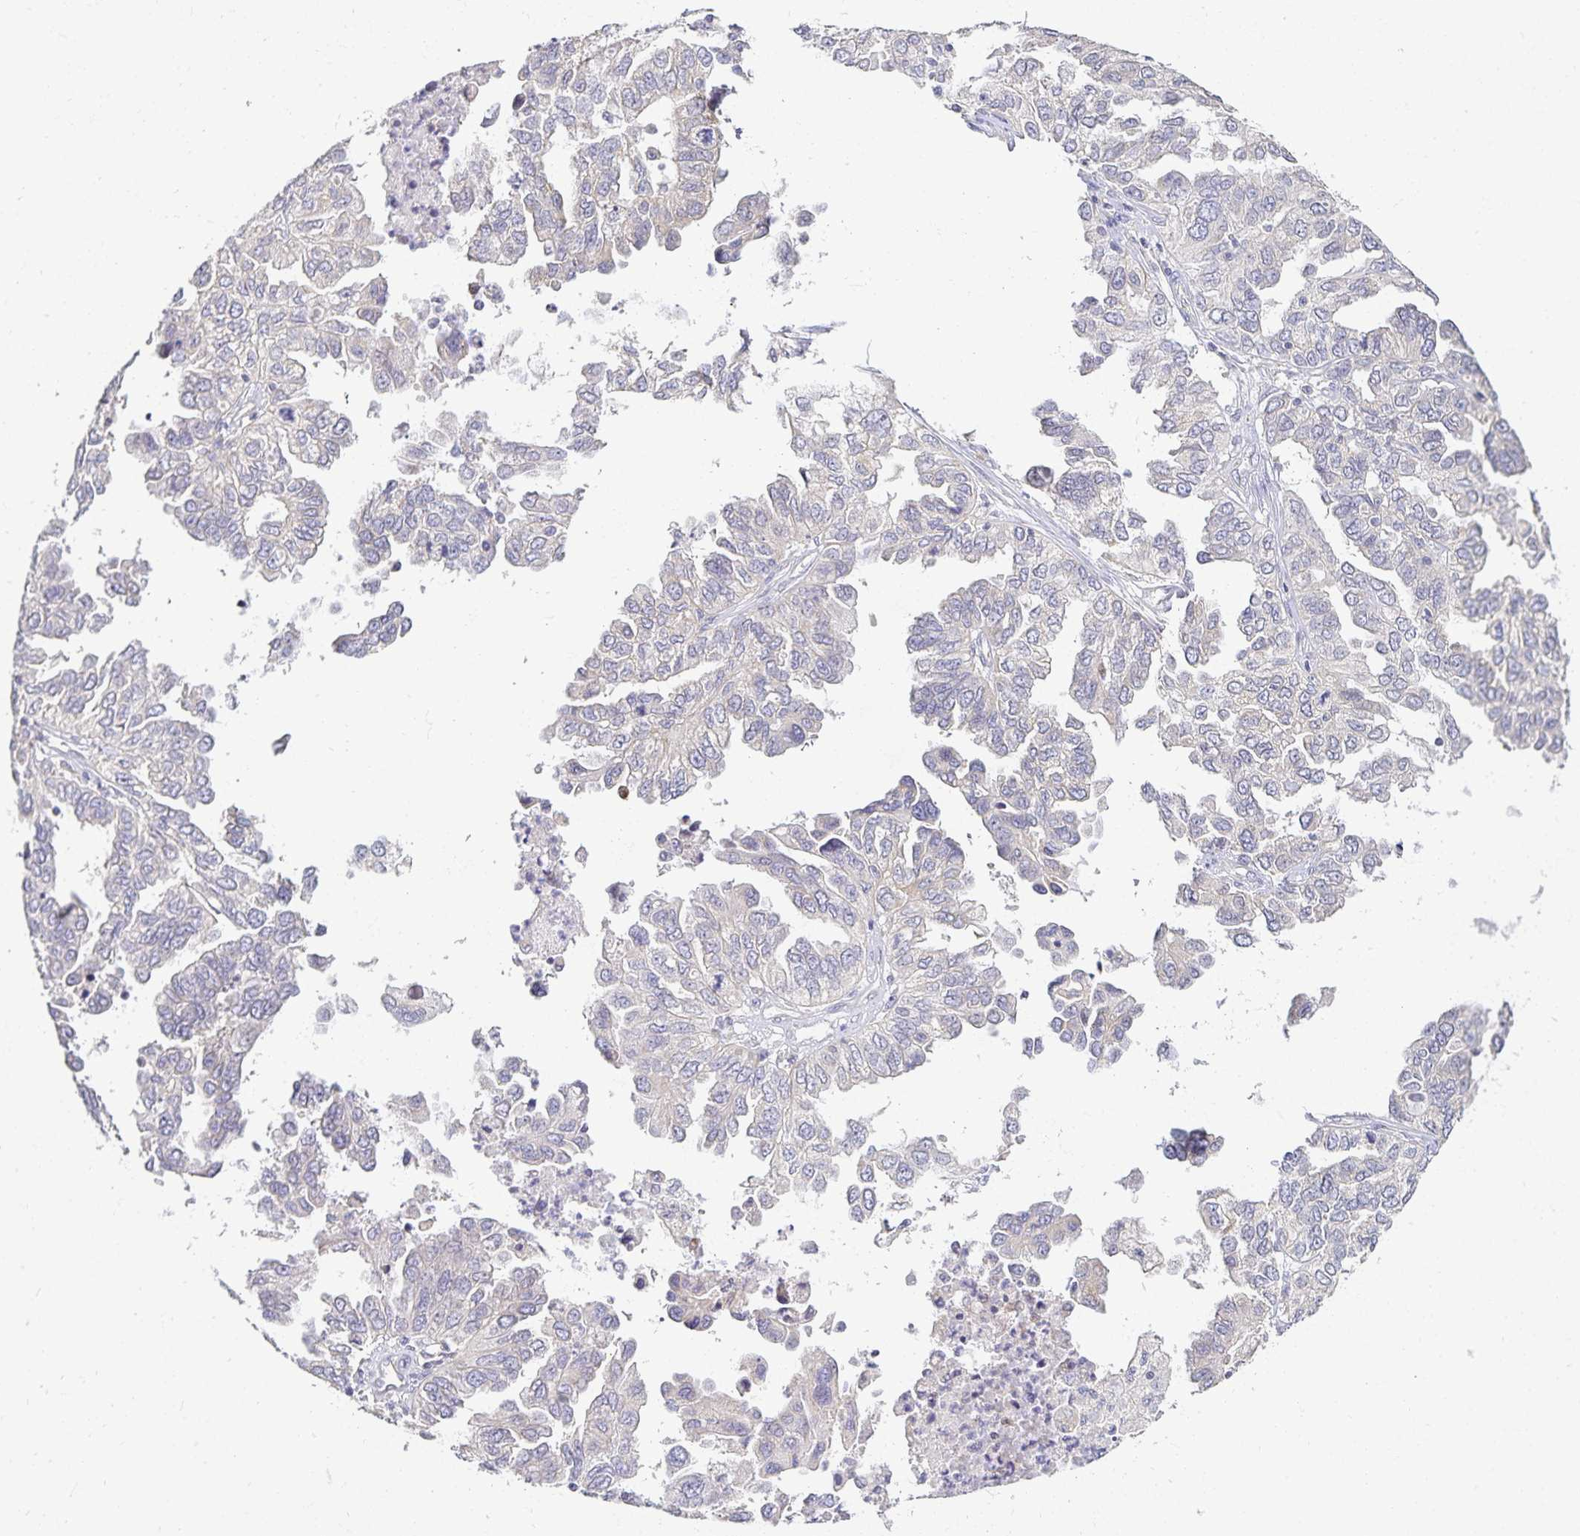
{"staining": {"intensity": "negative", "quantity": "none", "location": "none"}, "tissue": "ovarian cancer", "cell_type": "Tumor cells", "image_type": "cancer", "snomed": [{"axis": "morphology", "description": "Cystadenocarcinoma, serous, NOS"}, {"axis": "topography", "description": "Ovary"}], "caption": "A photomicrograph of serous cystadenocarcinoma (ovarian) stained for a protein demonstrates no brown staining in tumor cells.", "gene": "GP2", "patient": {"sex": "female", "age": 53}}